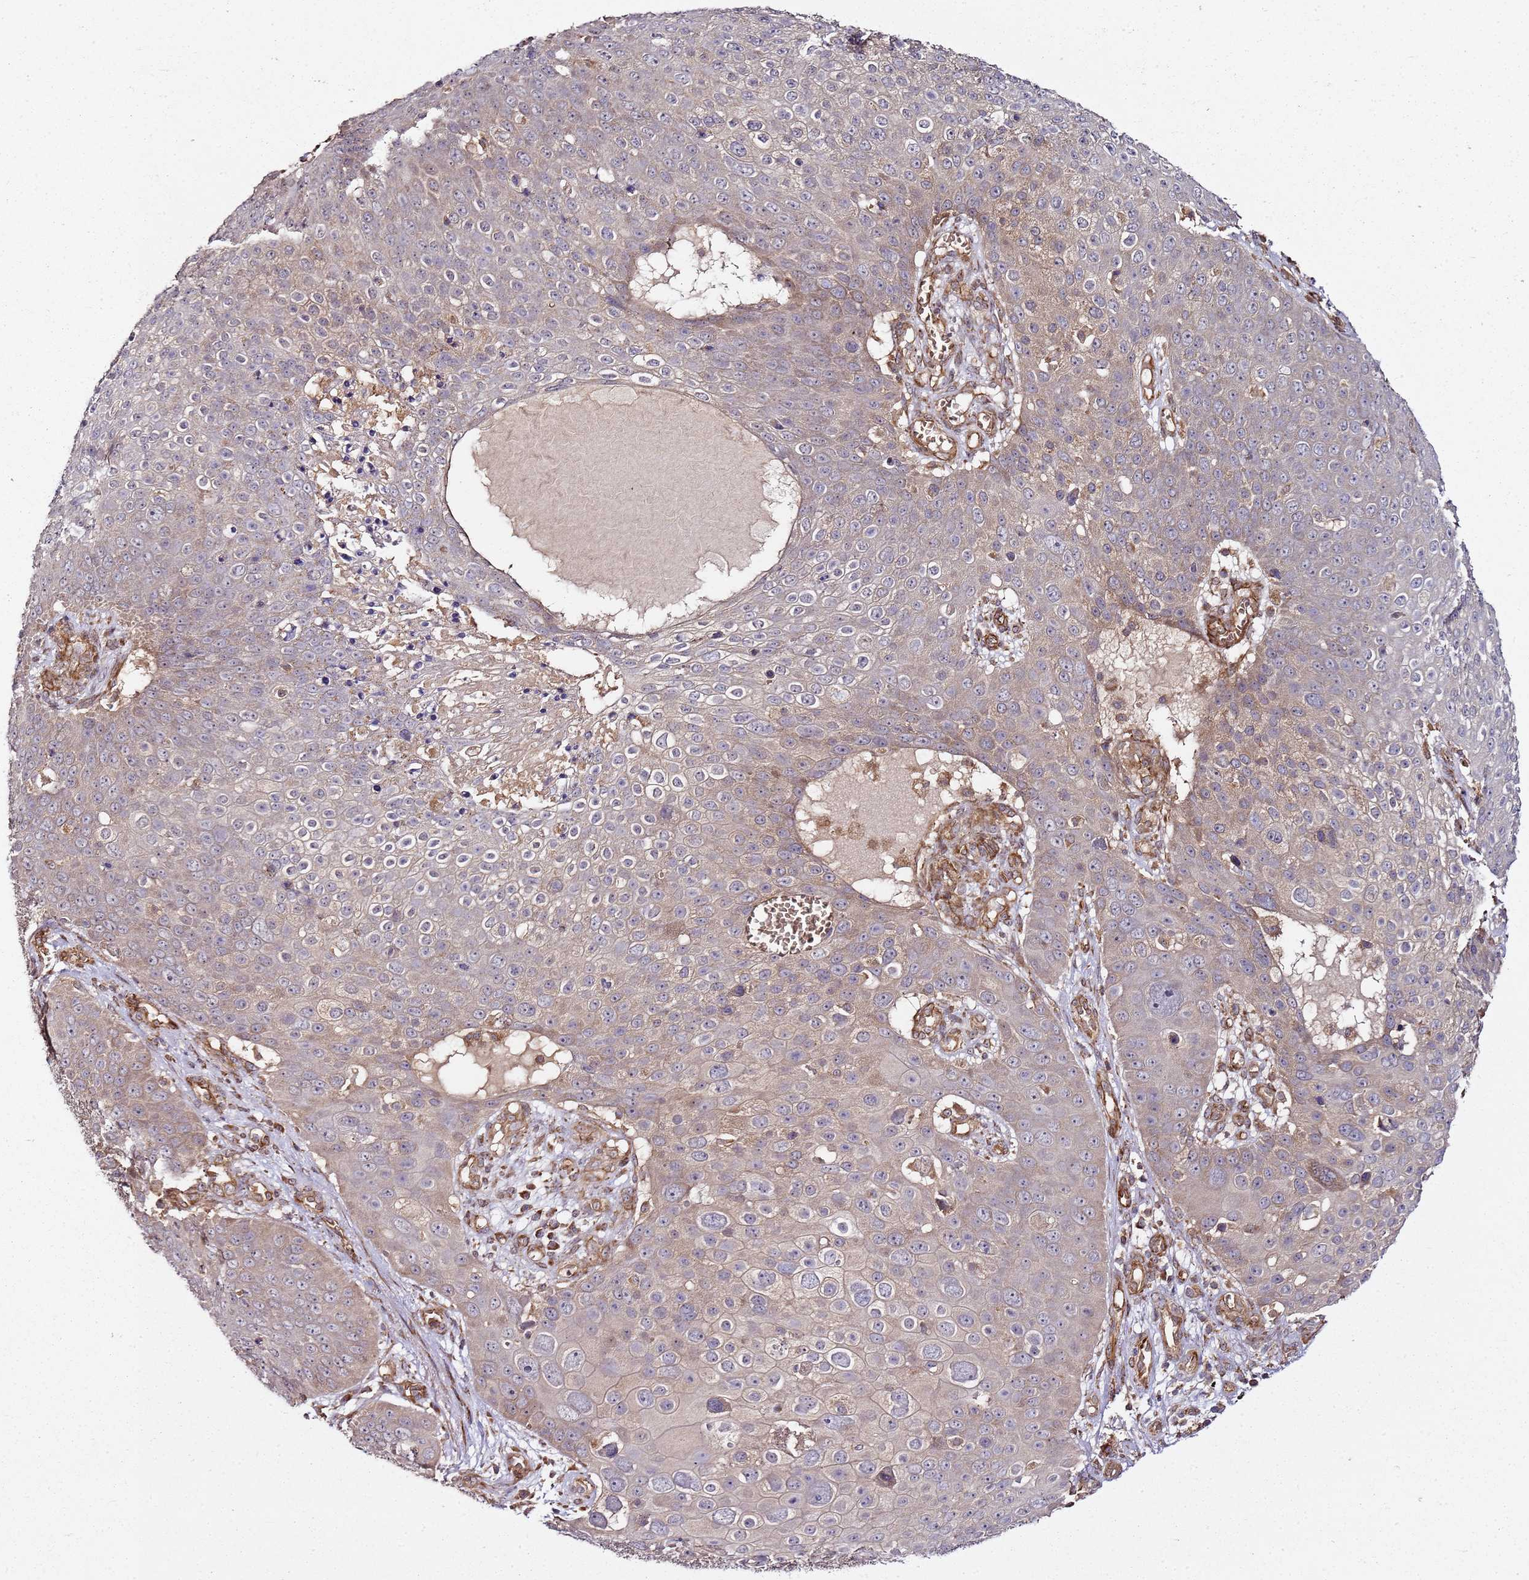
{"staining": {"intensity": "moderate", "quantity": "25%-75%", "location": "cytoplasmic/membranous"}, "tissue": "skin cancer", "cell_type": "Tumor cells", "image_type": "cancer", "snomed": [{"axis": "morphology", "description": "Squamous cell carcinoma, NOS"}, {"axis": "topography", "description": "Skin"}], "caption": "Tumor cells reveal medium levels of moderate cytoplasmic/membranous expression in about 25%-75% of cells in human squamous cell carcinoma (skin).", "gene": "TM2D2", "patient": {"sex": "male", "age": 71}}